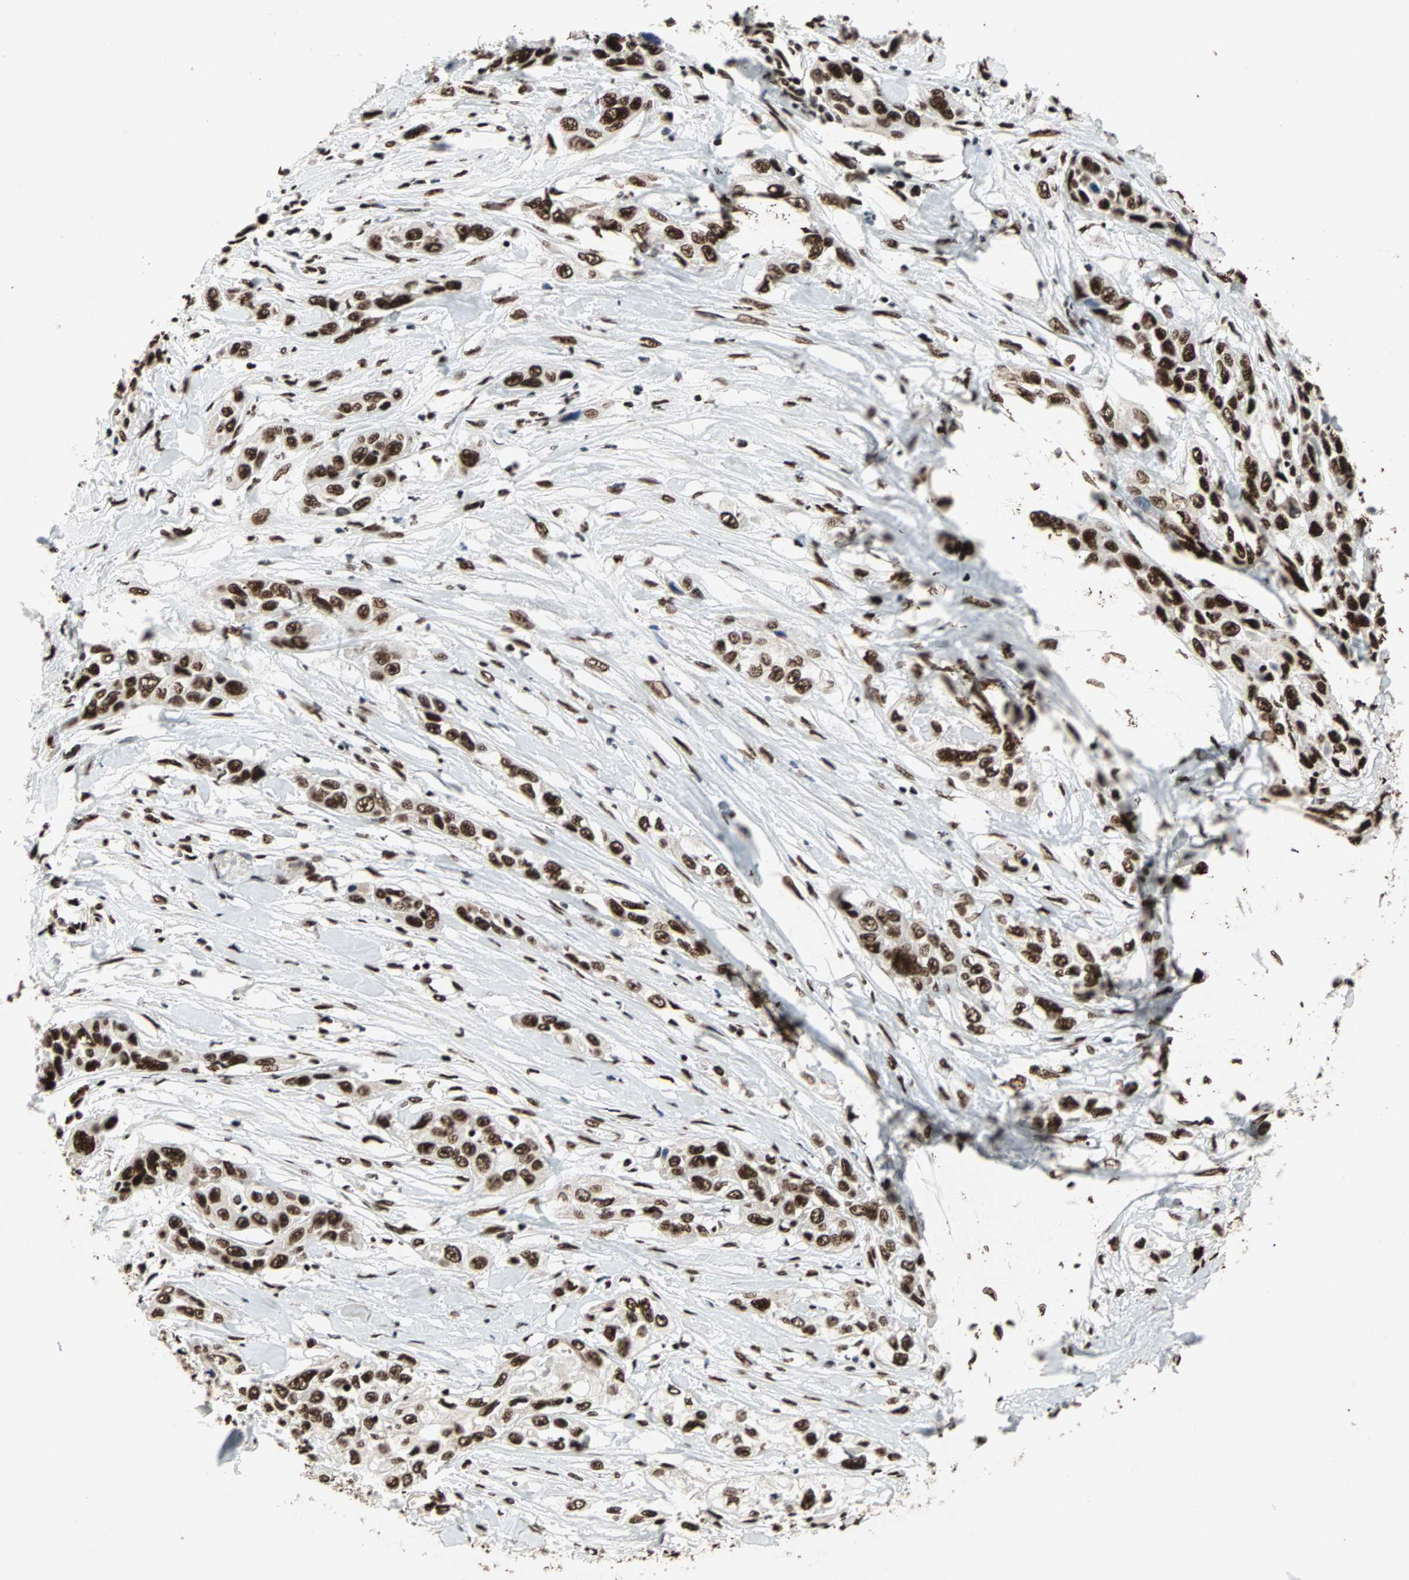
{"staining": {"intensity": "strong", "quantity": ">75%", "location": "nuclear"}, "tissue": "pancreatic cancer", "cell_type": "Tumor cells", "image_type": "cancer", "snomed": [{"axis": "morphology", "description": "Adenocarcinoma, NOS"}, {"axis": "topography", "description": "Pancreas"}], "caption": "Immunohistochemistry (IHC) staining of pancreatic cancer, which shows high levels of strong nuclear expression in approximately >75% of tumor cells indicating strong nuclear protein positivity. The staining was performed using DAB (brown) for protein detection and nuclei were counterstained in hematoxylin (blue).", "gene": "ILF2", "patient": {"sex": "female", "age": 70}}